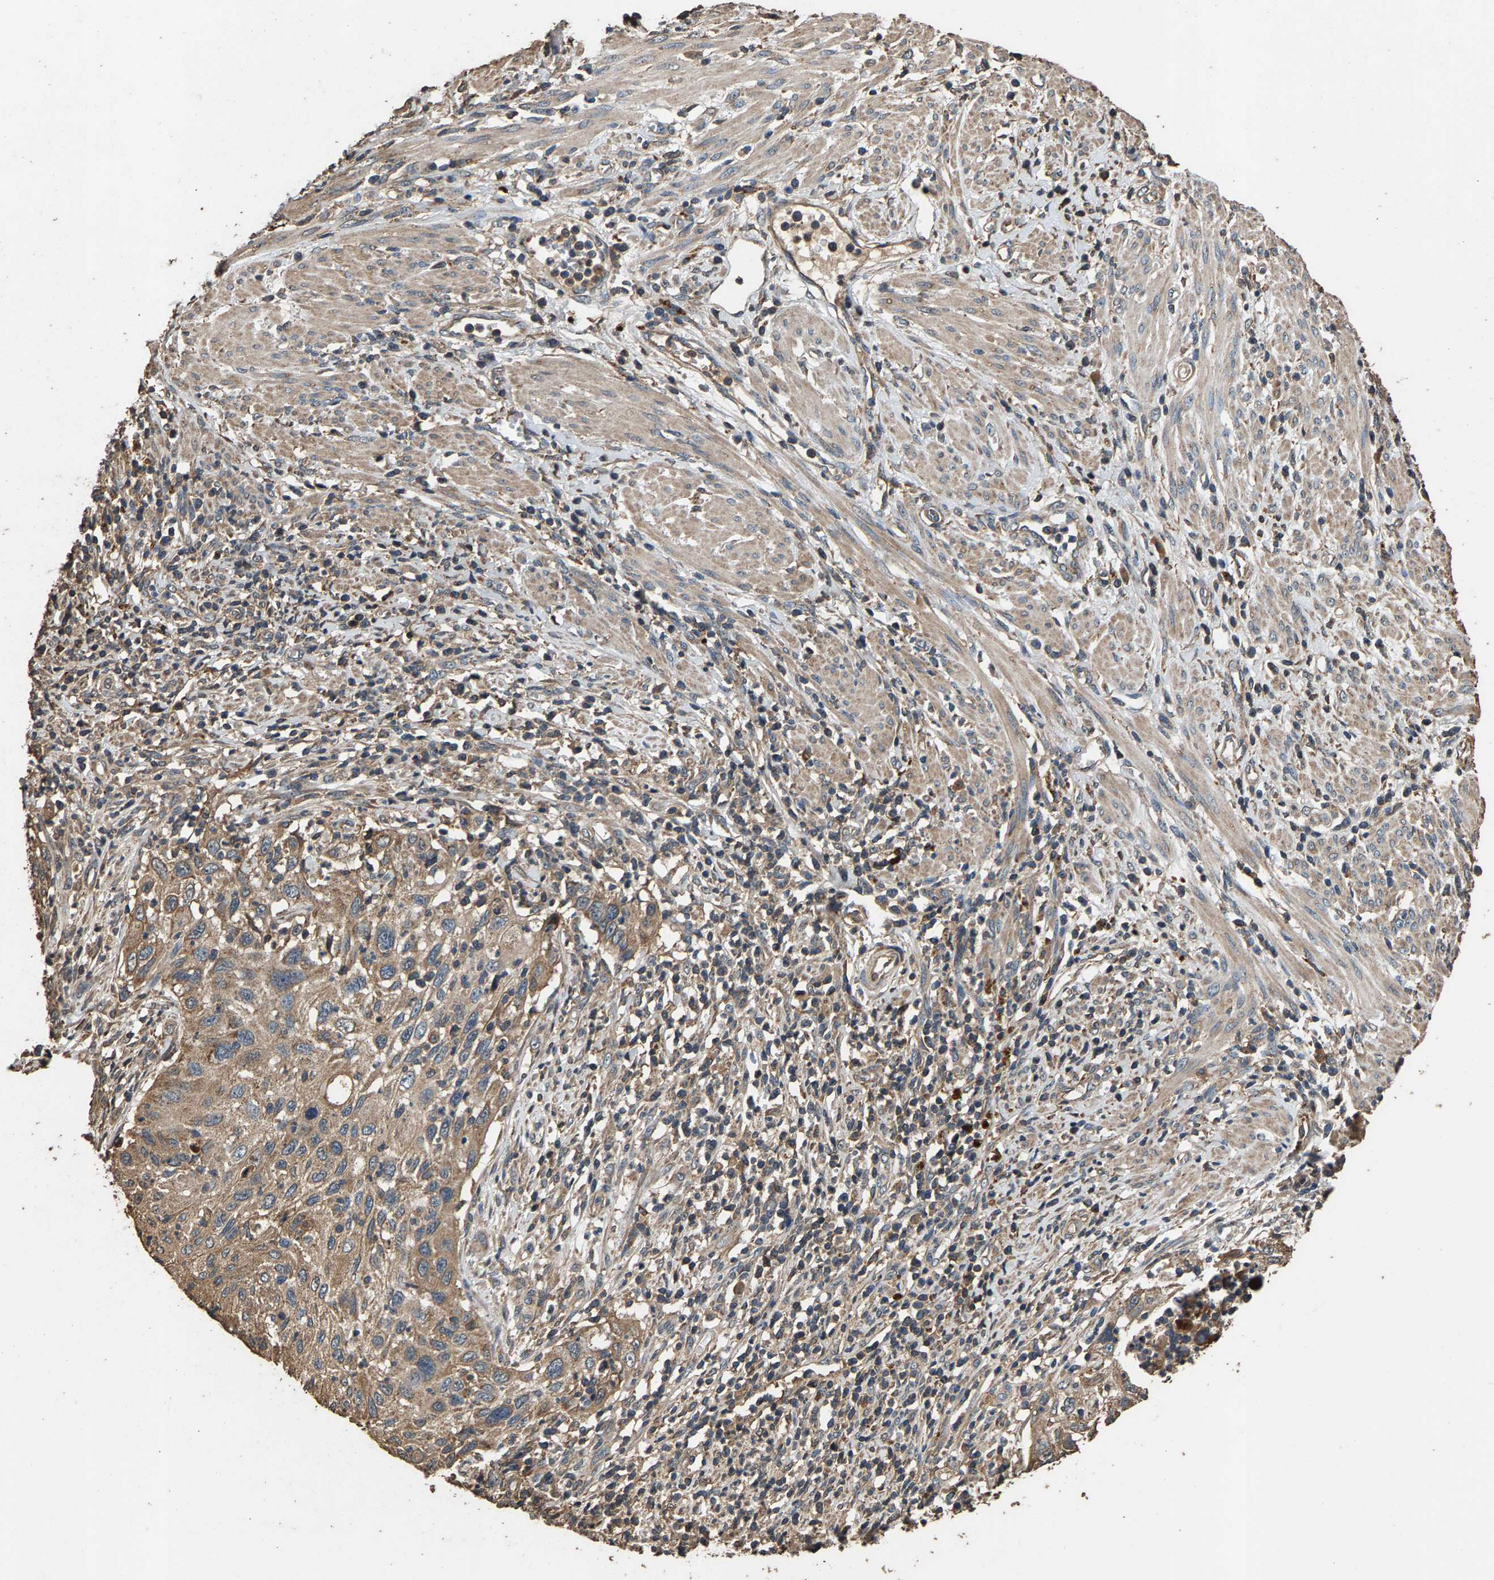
{"staining": {"intensity": "weak", "quantity": ">75%", "location": "cytoplasmic/membranous"}, "tissue": "cervical cancer", "cell_type": "Tumor cells", "image_type": "cancer", "snomed": [{"axis": "morphology", "description": "Squamous cell carcinoma, NOS"}, {"axis": "topography", "description": "Cervix"}], "caption": "Protein staining displays weak cytoplasmic/membranous positivity in approximately >75% of tumor cells in cervical cancer (squamous cell carcinoma).", "gene": "MRPL27", "patient": {"sex": "female", "age": 70}}